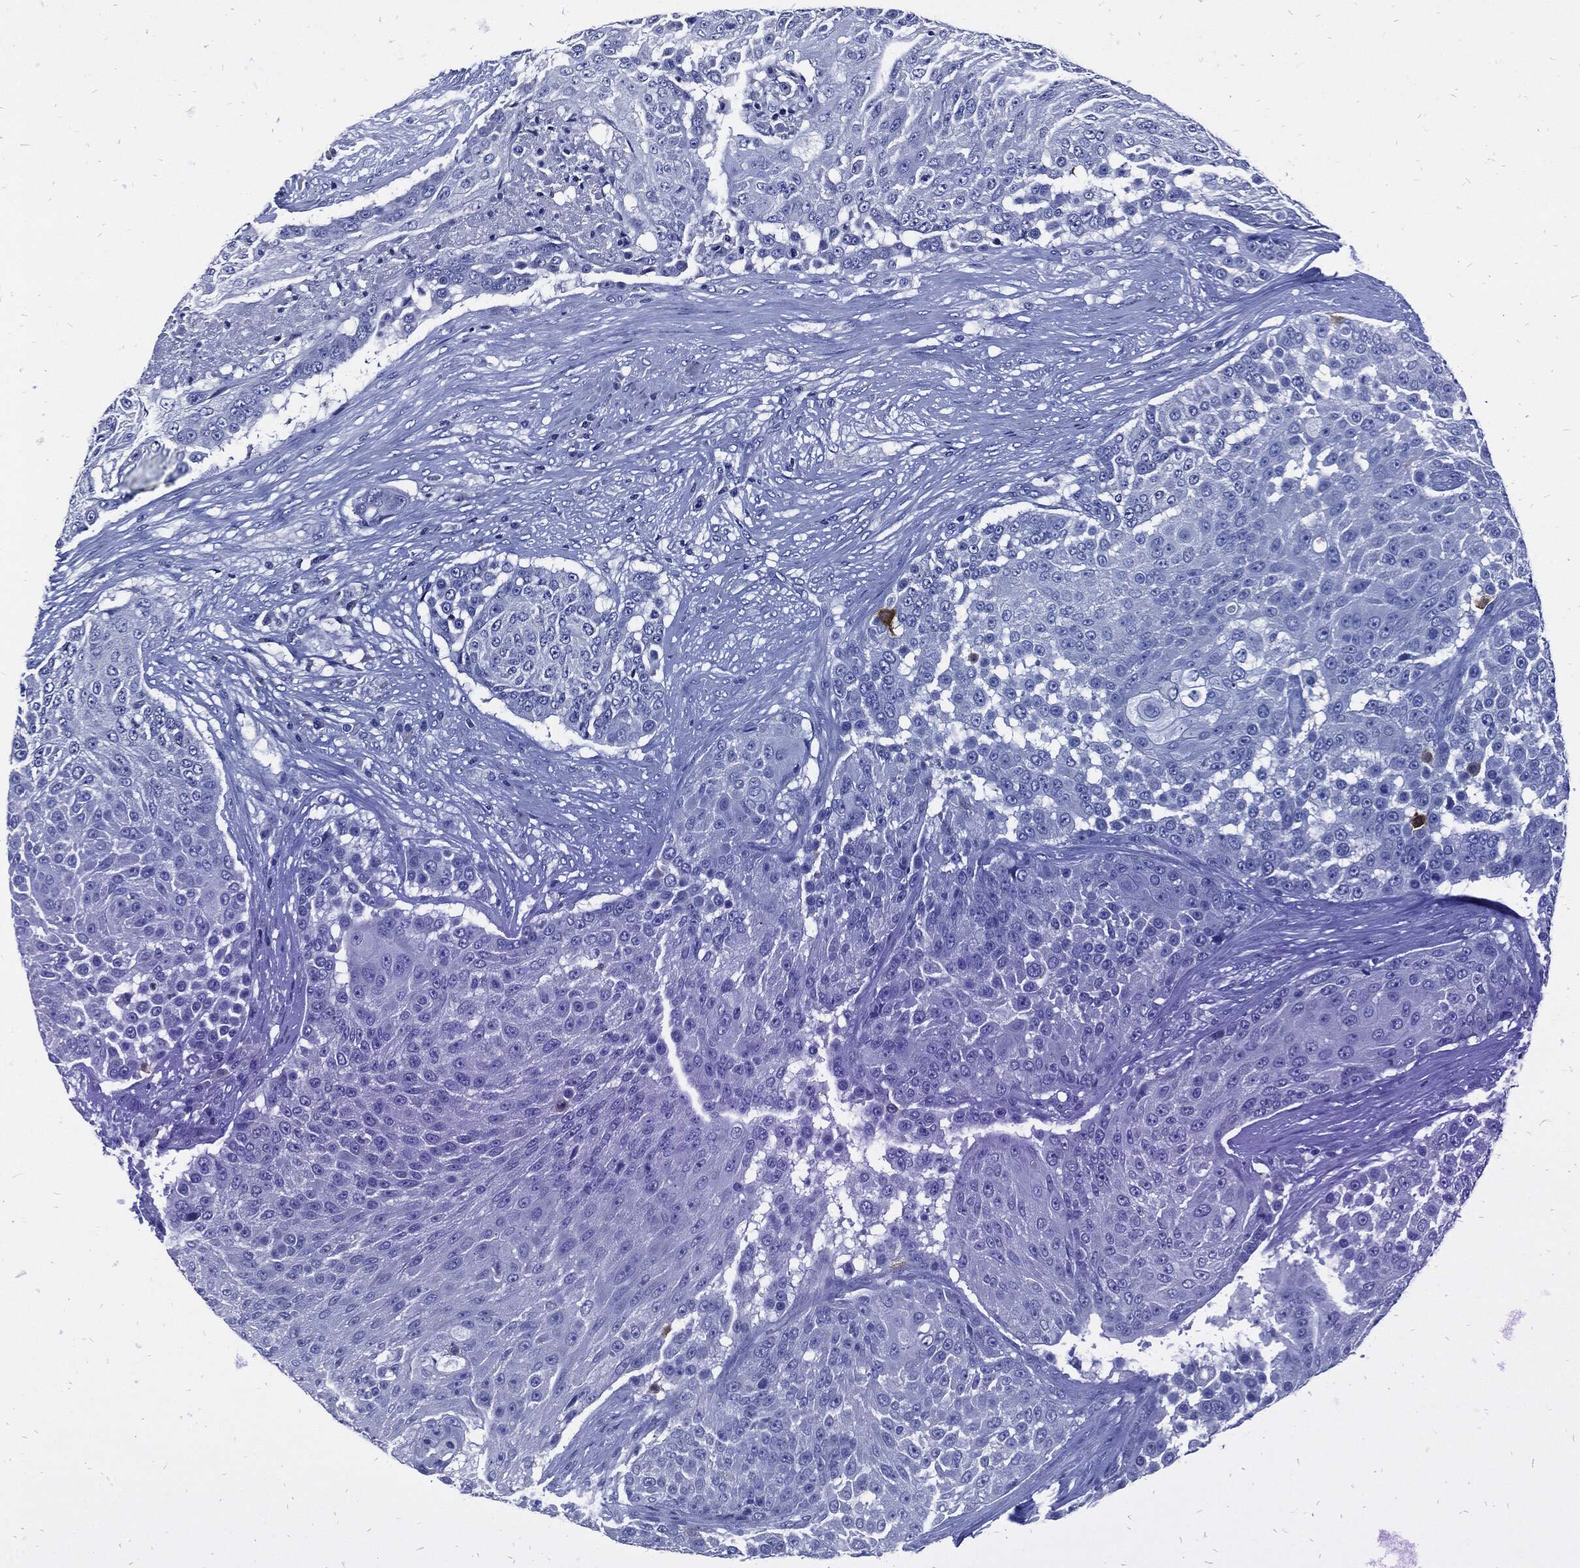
{"staining": {"intensity": "negative", "quantity": "none", "location": "none"}, "tissue": "urothelial cancer", "cell_type": "Tumor cells", "image_type": "cancer", "snomed": [{"axis": "morphology", "description": "Urothelial carcinoma, High grade"}, {"axis": "topography", "description": "Urinary bladder"}], "caption": "High power microscopy histopathology image of an immunohistochemistry micrograph of urothelial cancer, revealing no significant expression in tumor cells.", "gene": "FABP4", "patient": {"sex": "female", "age": 63}}